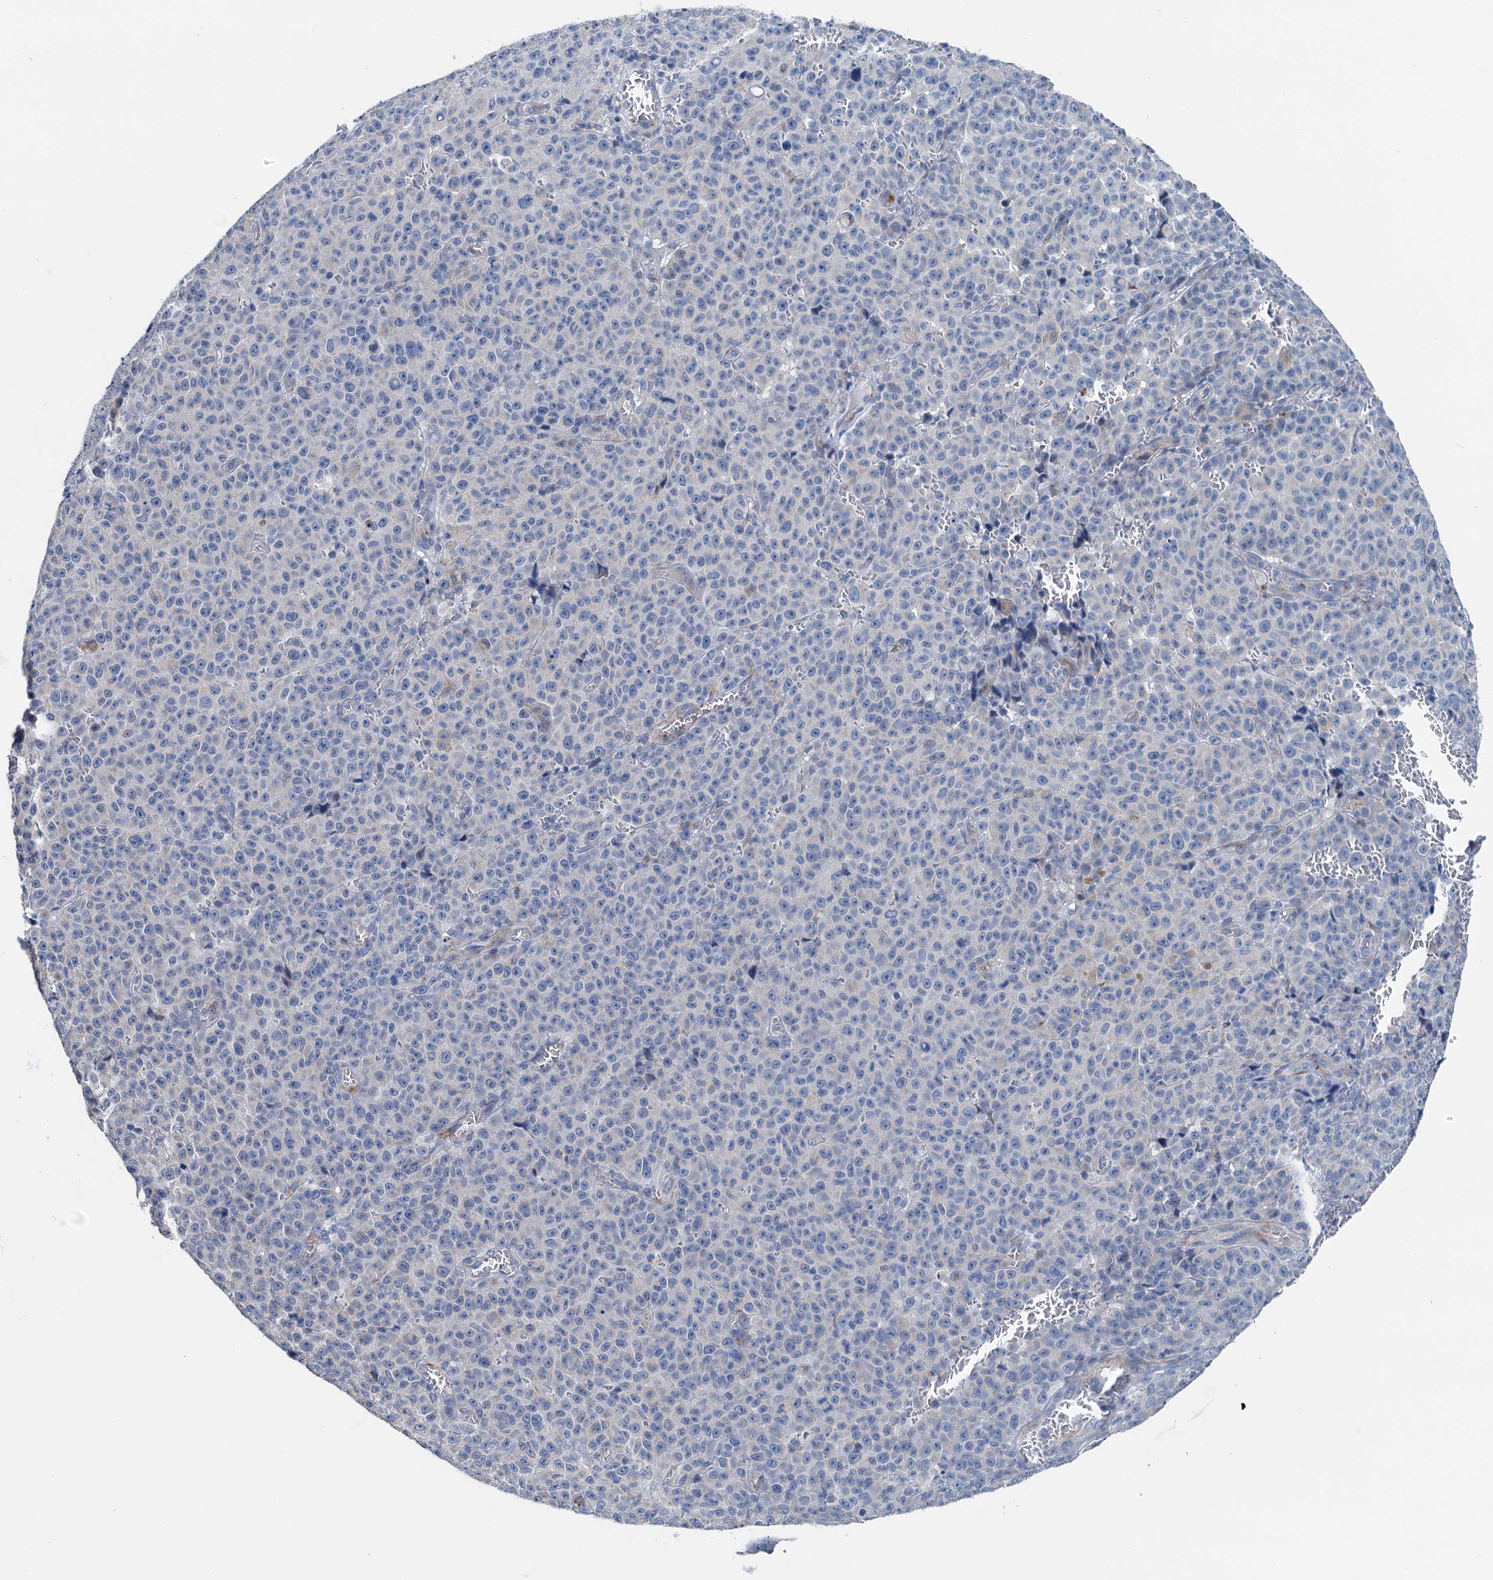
{"staining": {"intensity": "negative", "quantity": "none", "location": "none"}, "tissue": "melanoma", "cell_type": "Tumor cells", "image_type": "cancer", "snomed": [{"axis": "morphology", "description": "Malignant melanoma, NOS"}, {"axis": "topography", "description": "Skin"}], "caption": "The immunohistochemistry histopathology image has no significant staining in tumor cells of melanoma tissue.", "gene": "ELAC1", "patient": {"sex": "female", "age": 82}}